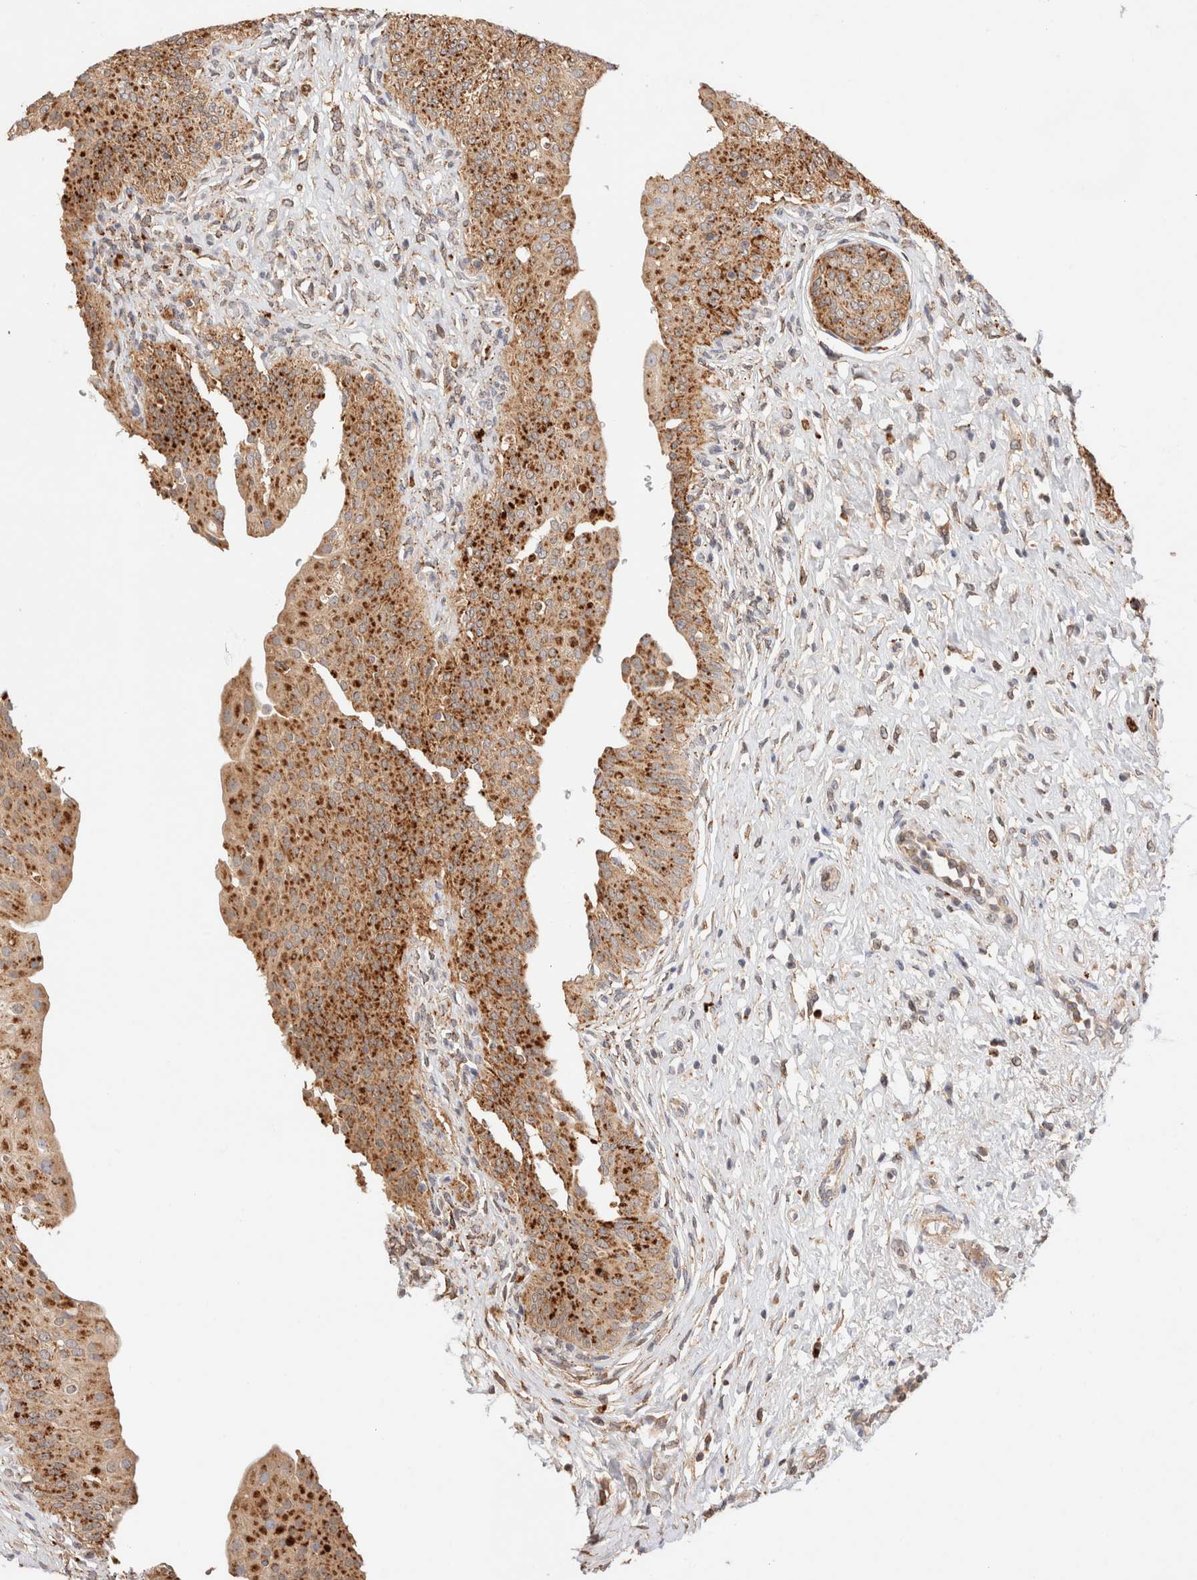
{"staining": {"intensity": "strong", "quantity": ">75%", "location": "cytoplasmic/membranous"}, "tissue": "urinary bladder", "cell_type": "Urothelial cells", "image_type": "normal", "snomed": [{"axis": "morphology", "description": "Normal tissue, NOS"}, {"axis": "topography", "description": "Urinary bladder"}], "caption": "Urinary bladder stained for a protein reveals strong cytoplasmic/membranous positivity in urothelial cells. (DAB (3,3'-diaminobenzidine) IHC with brightfield microscopy, high magnification).", "gene": "RABEPK", "patient": {"sex": "male", "age": 46}}